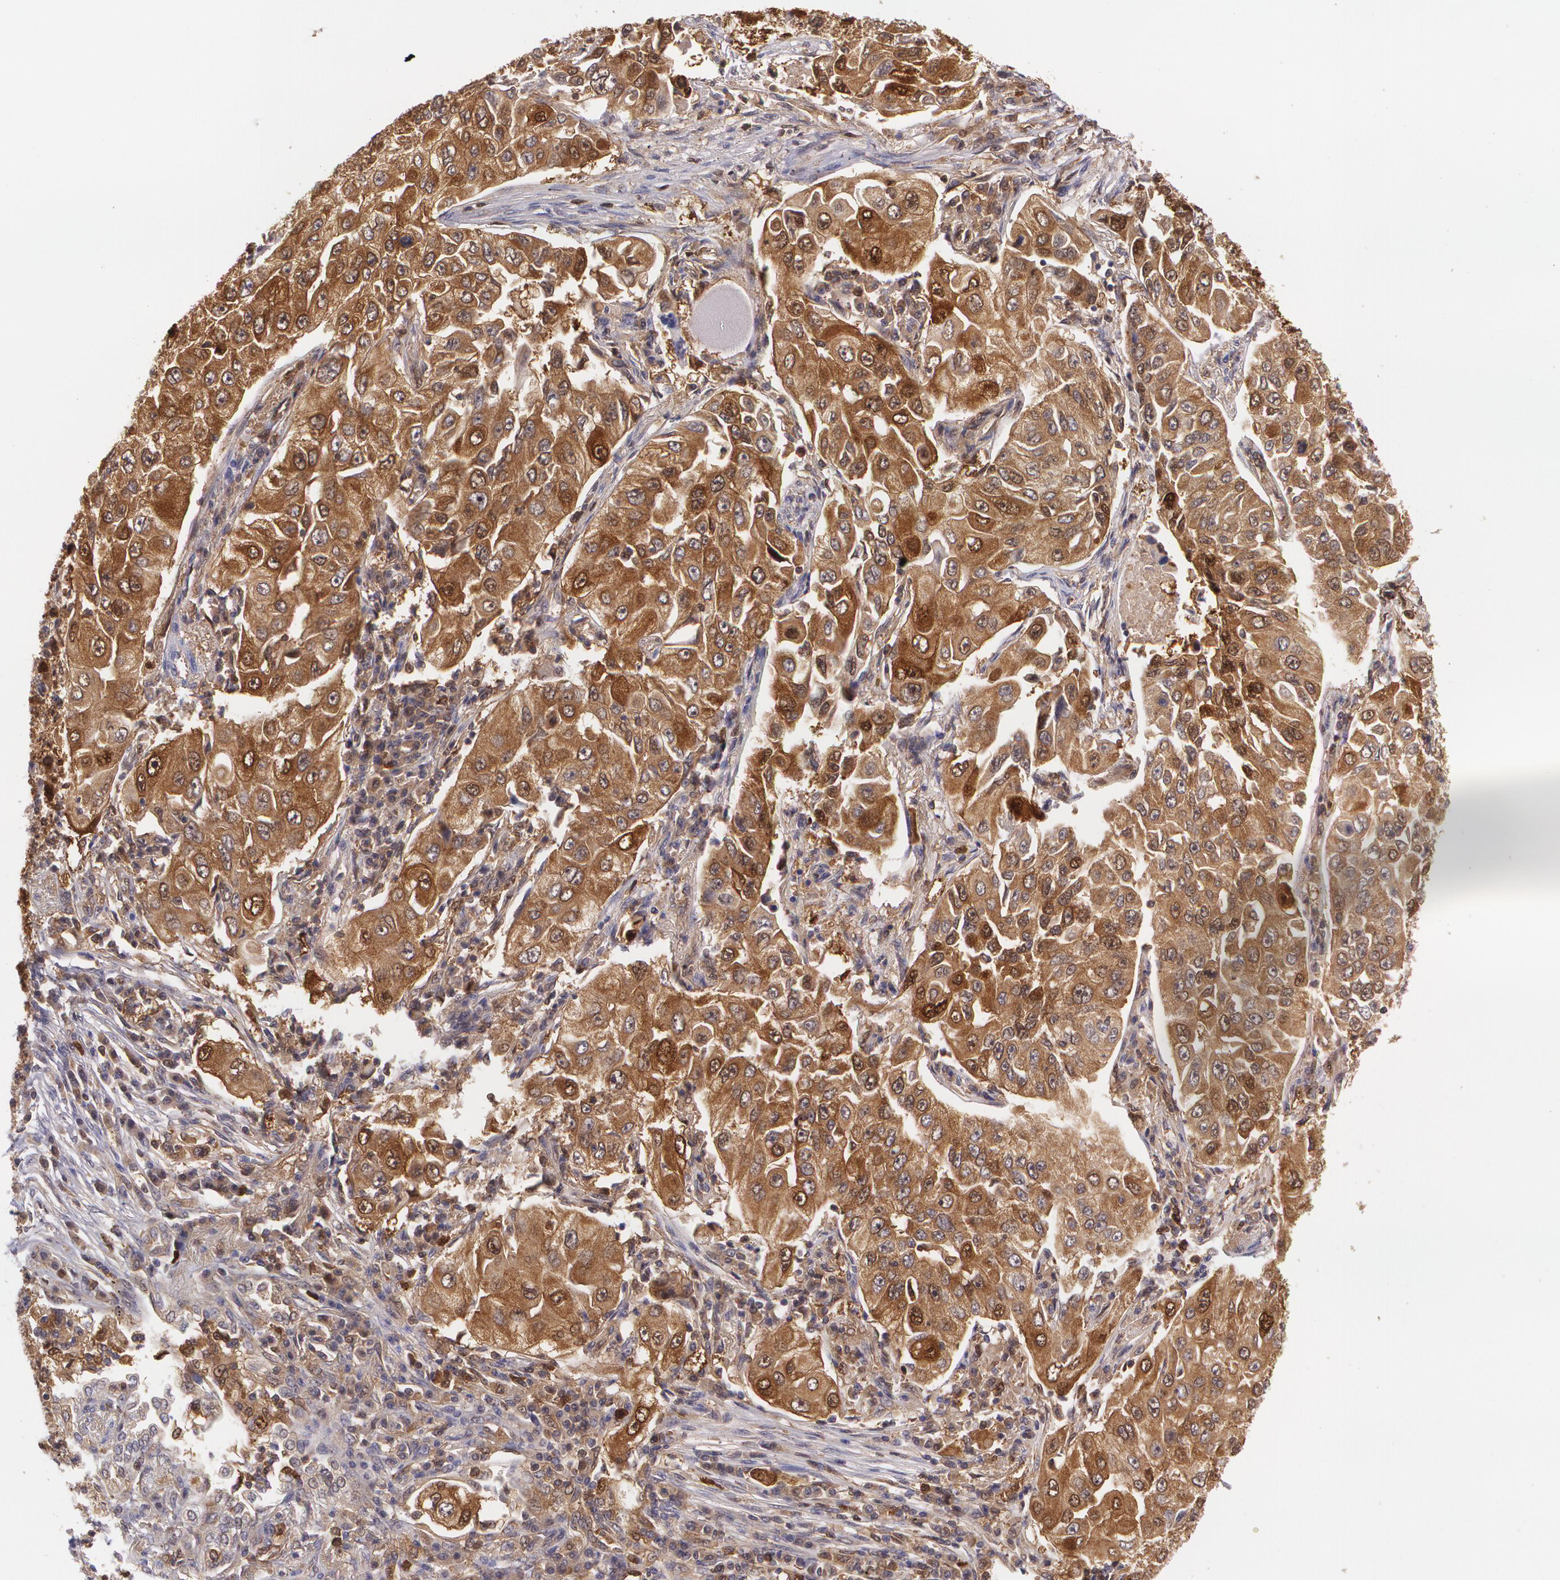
{"staining": {"intensity": "strong", "quantity": ">75%", "location": "cytoplasmic/membranous"}, "tissue": "lung cancer", "cell_type": "Tumor cells", "image_type": "cancer", "snomed": [{"axis": "morphology", "description": "Adenocarcinoma, NOS"}, {"axis": "topography", "description": "Lung"}], "caption": "Human lung cancer (adenocarcinoma) stained for a protein (brown) exhibits strong cytoplasmic/membranous positive staining in about >75% of tumor cells.", "gene": "HSPH1", "patient": {"sex": "male", "age": 84}}